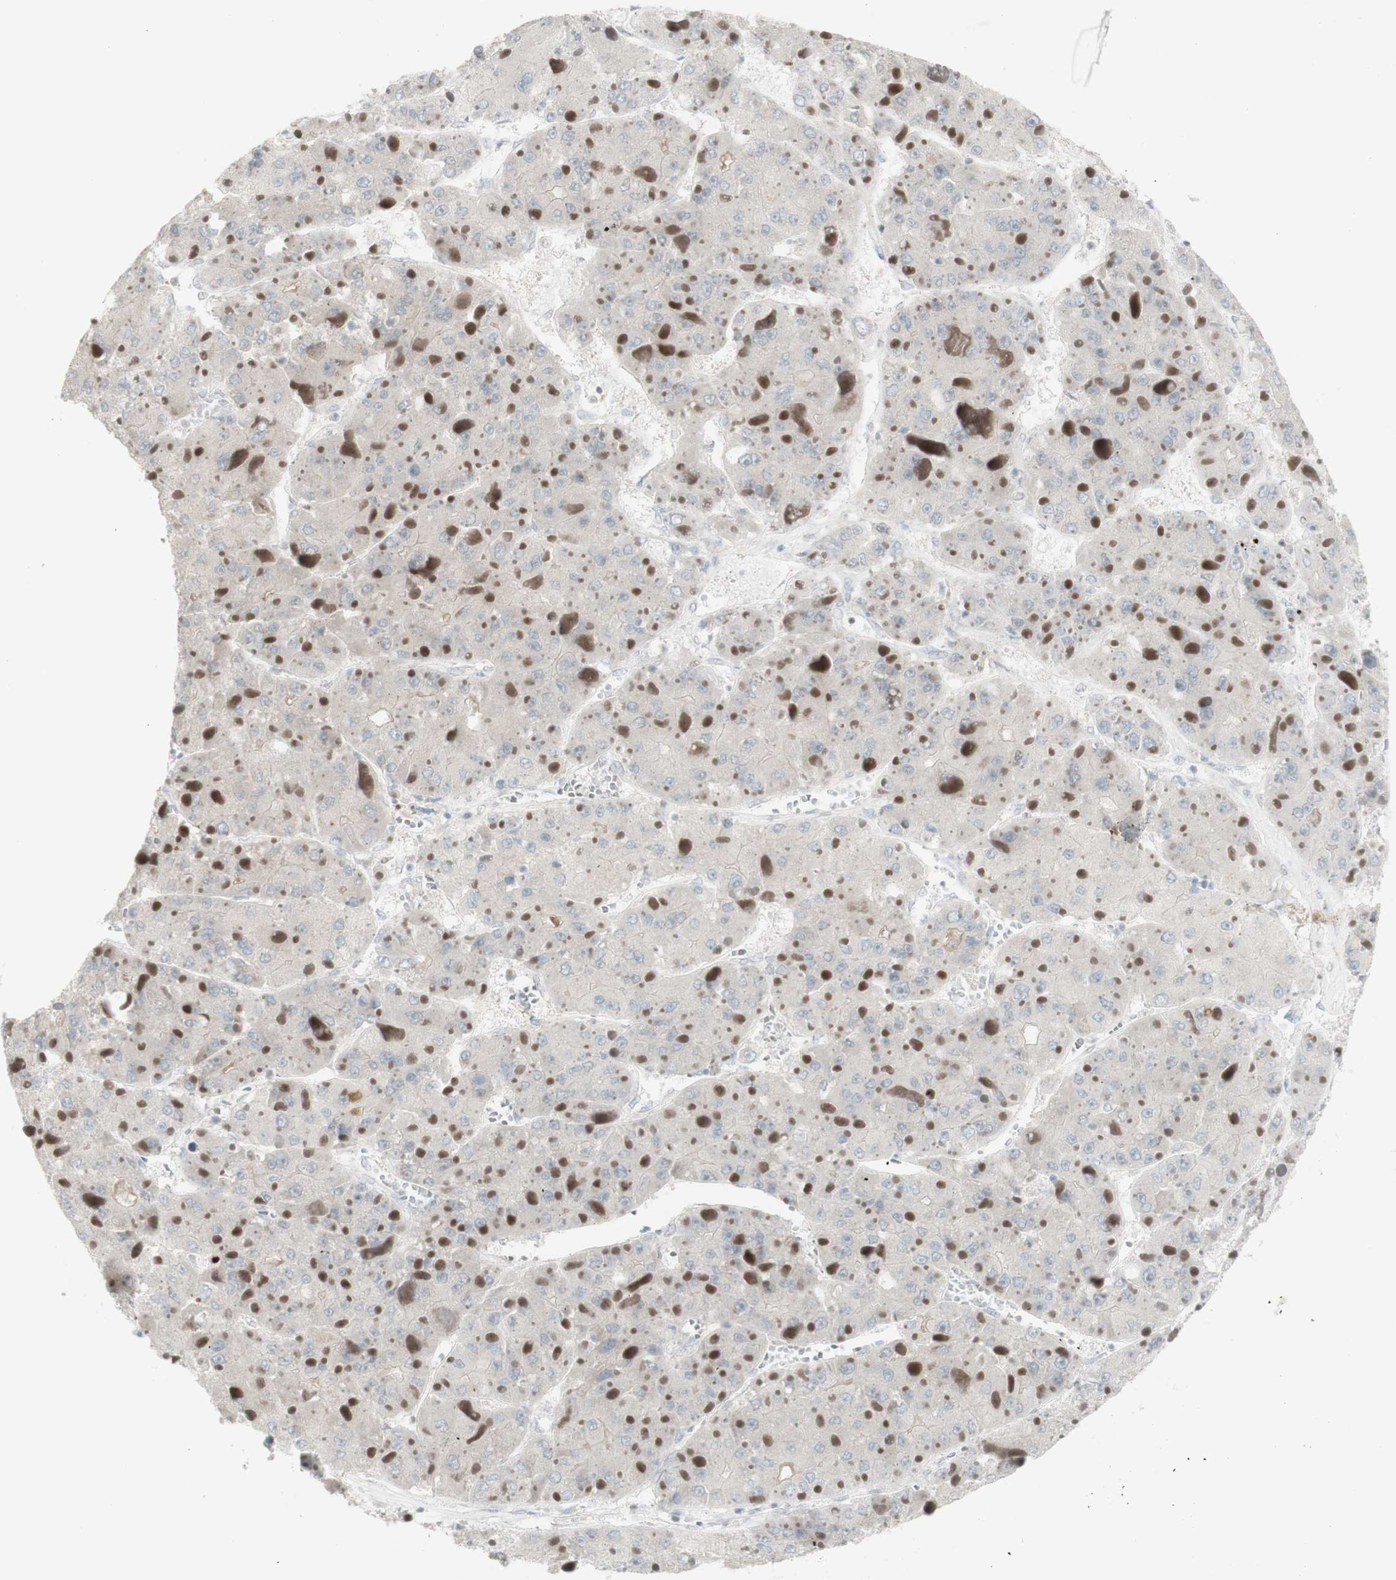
{"staining": {"intensity": "negative", "quantity": "none", "location": "none"}, "tissue": "liver cancer", "cell_type": "Tumor cells", "image_type": "cancer", "snomed": [{"axis": "morphology", "description": "Carcinoma, Hepatocellular, NOS"}, {"axis": "topography", "description": "Liver"}], "caption": "Tumor cells show no significant staining in liver hepatocellular carcinoma.", "gene": "C1orf116", "patient": {"sex": "female", "age": 73}}